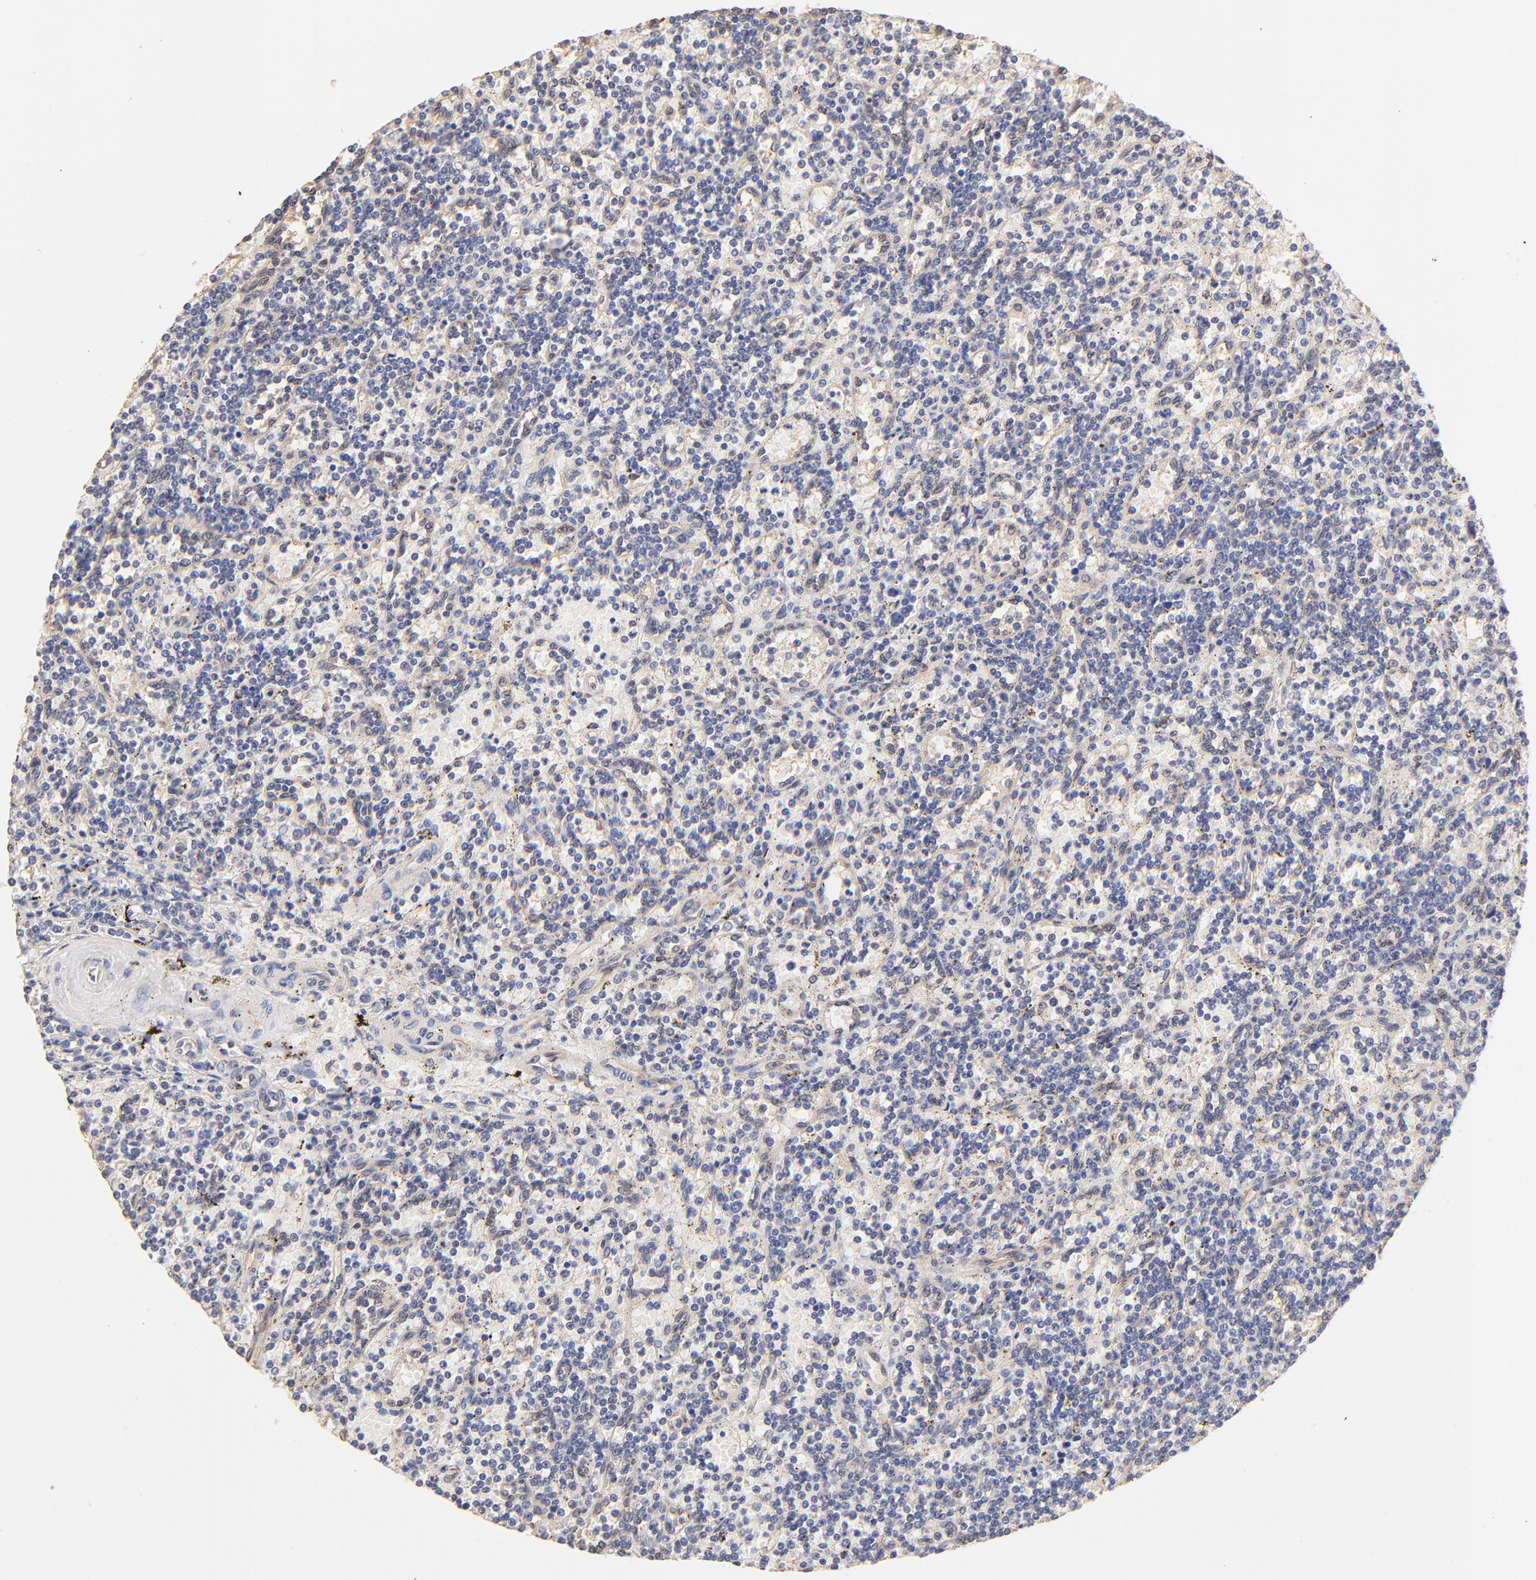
{"staining": {"intensity": "negative", "quantity": "none", "location": "none"}, "tissue": "lymphoma", "cell_type": "Tumor cells", "image_type": "cancer", "snomed": [{"axis": "morphology", "description": "Malignant lymphoma, non-Hodgkin's type, Low grade"}, {"axis": "topography", "description": "Spleen"}], "caption": "There is no significant staining in tumor cells of lymphoma. (Brightfield microscopy of DAB immunohistochemistry (IHC) at high magnification).", "gene": "TNFAIP3", "patient": {"sex": "male", "age": 73}}